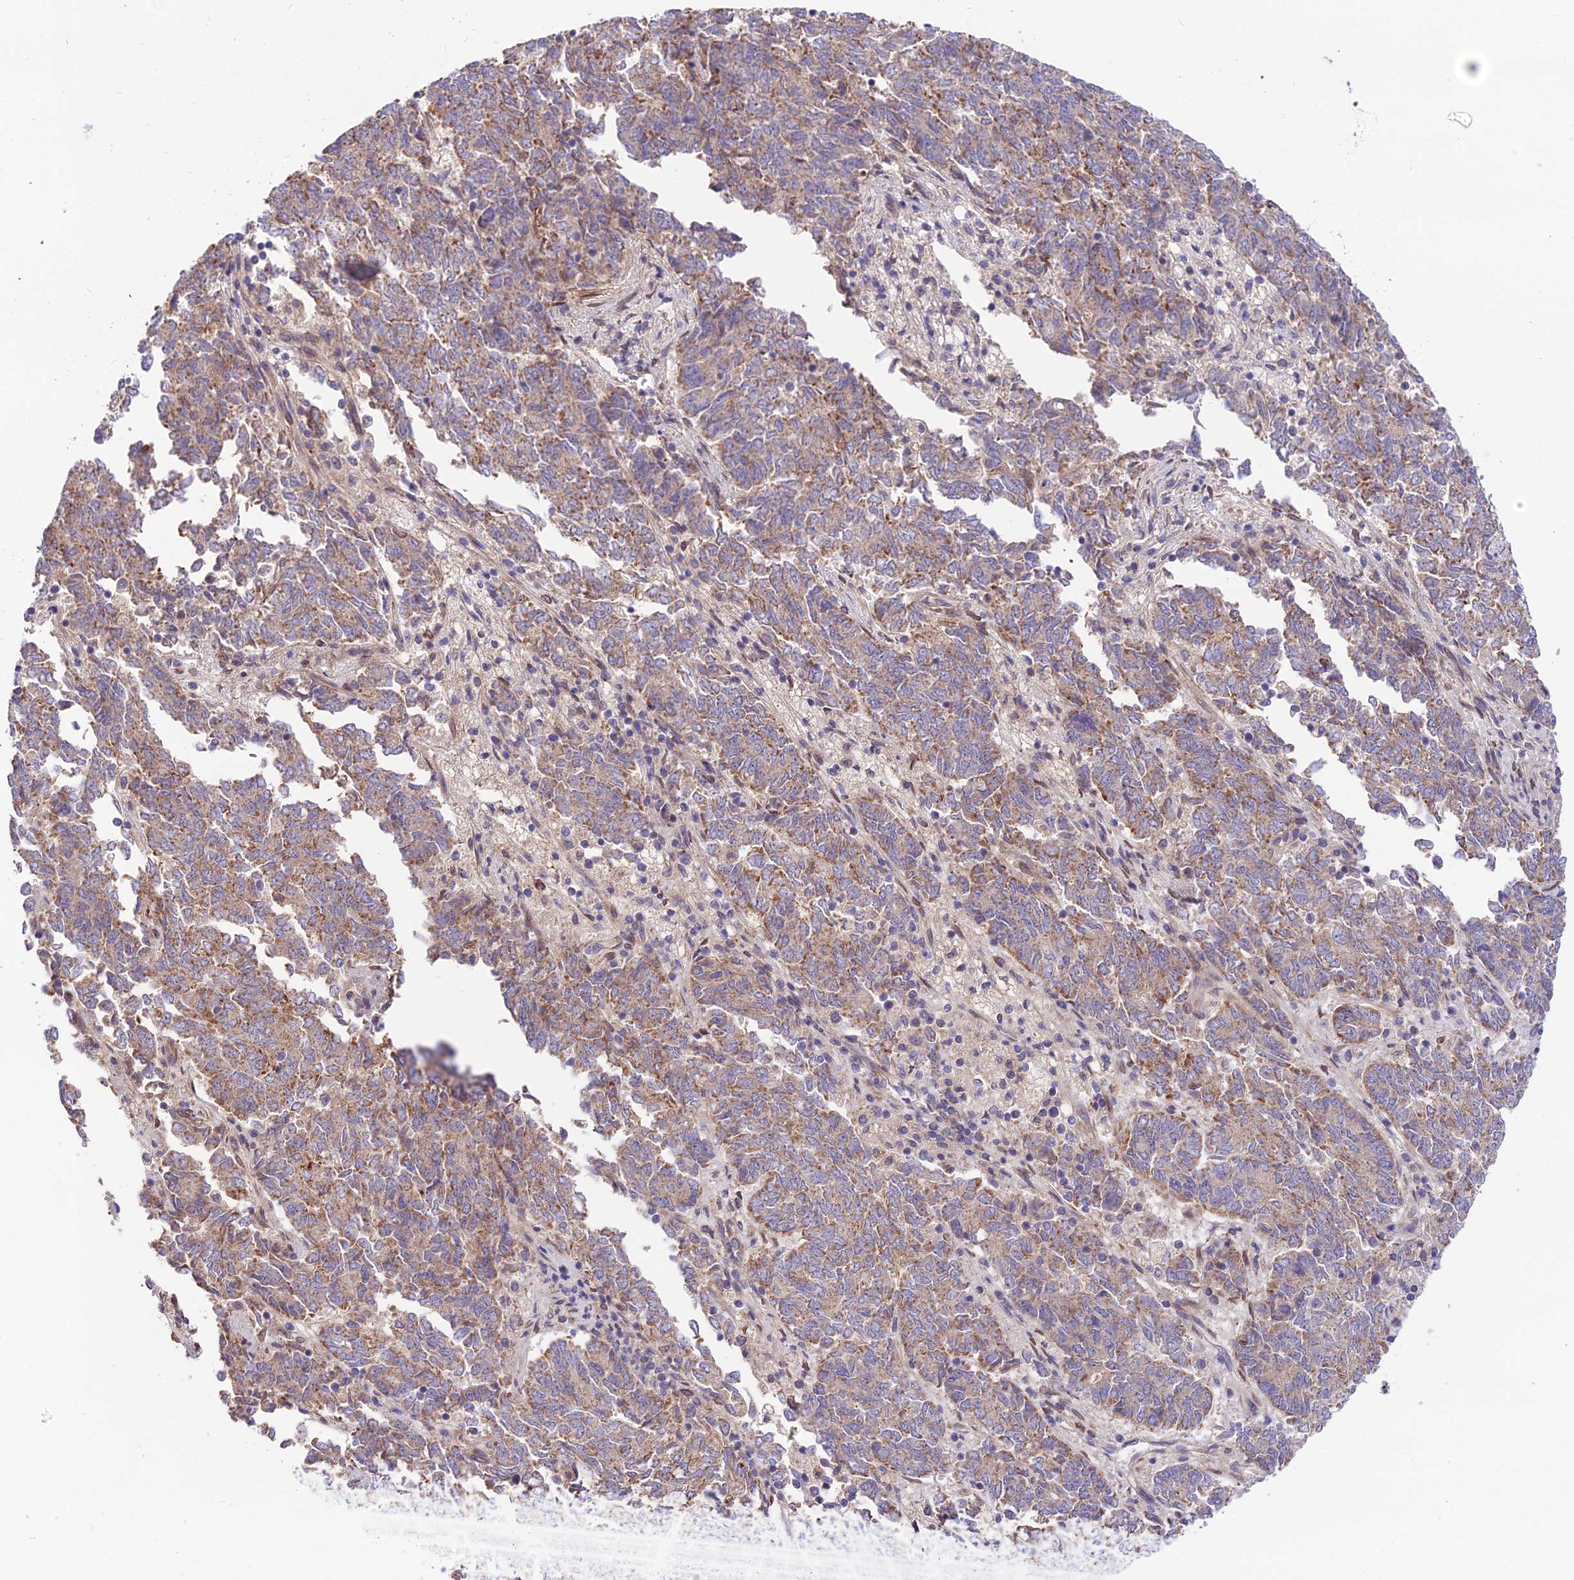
{"staining": {"intensity": "moderate", "quantity": ">75%", "location": "cytoplasmic/membranous"}, "tissue": "endometrial cancer", "cell_type": "Tumor cells", "image_type": "cancer", "snomed": [{"axis": "morphology", "description": "Adenocarcinoma, NOS"}, {"axis": "topography", "description": "Endometrium"}], "caption": "Protein expression by IHC demonstrates moderate cytoplasmic/membranous expression in approximately >75% of tumor cells in adenocarcinoma (endometrial). The staining is performed using DAB (3,3'-diaminobenzidine) brown chromogen to label protein expression. The nuclei are counter-stained blue using hematoxylin.", "gene": "TRIM43B", "patient": {"sex": "female", "age": 80}}